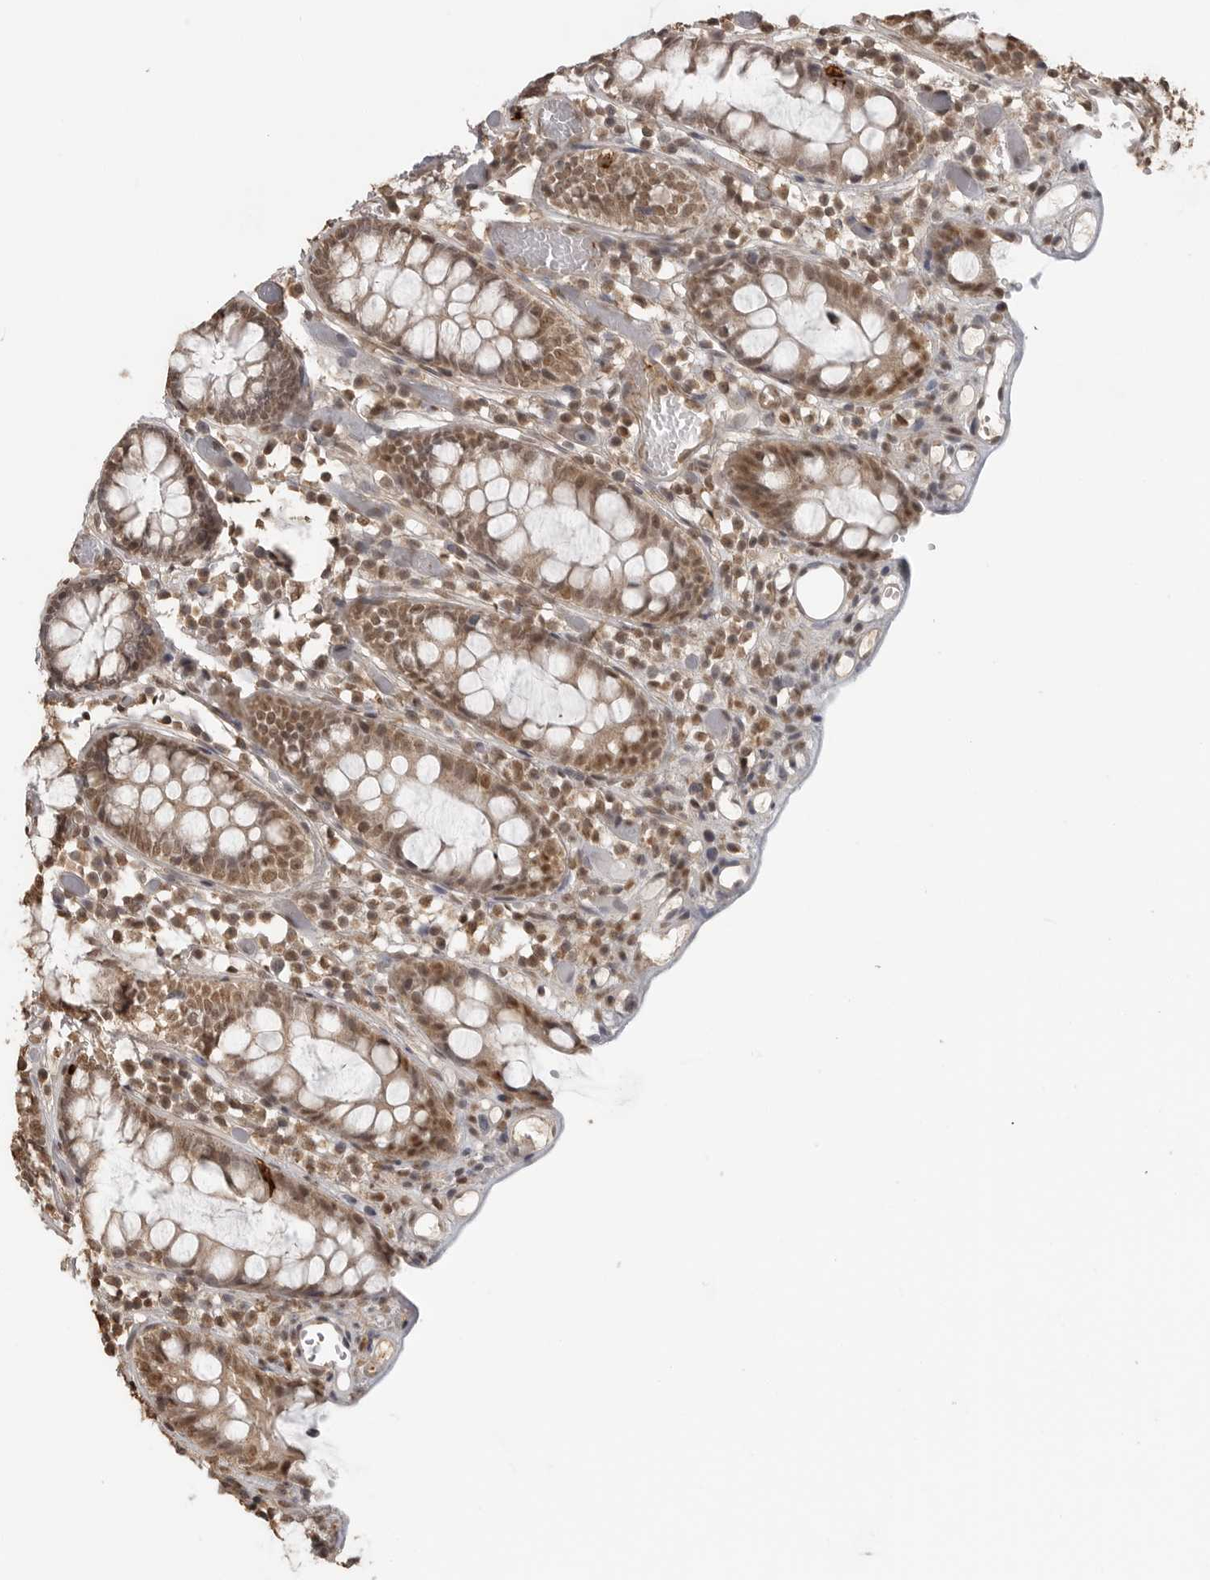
{"staining": {"intensity": "moderate", "quantity": ">75%", "location": "cytoplasmic/membranous,nuclear"}, "tissue": "colon", "cell_type": "Endothelial cells", "image_type": "normal", "snomed": [{"axis": "morphology", "description": "Normal tissue, NOS"}, {"axis": "topography", "description": "Colon"}], "caption": "Unremarkable colon exhibits moderate cytoplasmic/membranous,nuclear staining in approximately >75% of endothelial cells Nuclei are stained in blue..", "gene": "CLOCK", "patient": {"sex": "male", "age": 14}}